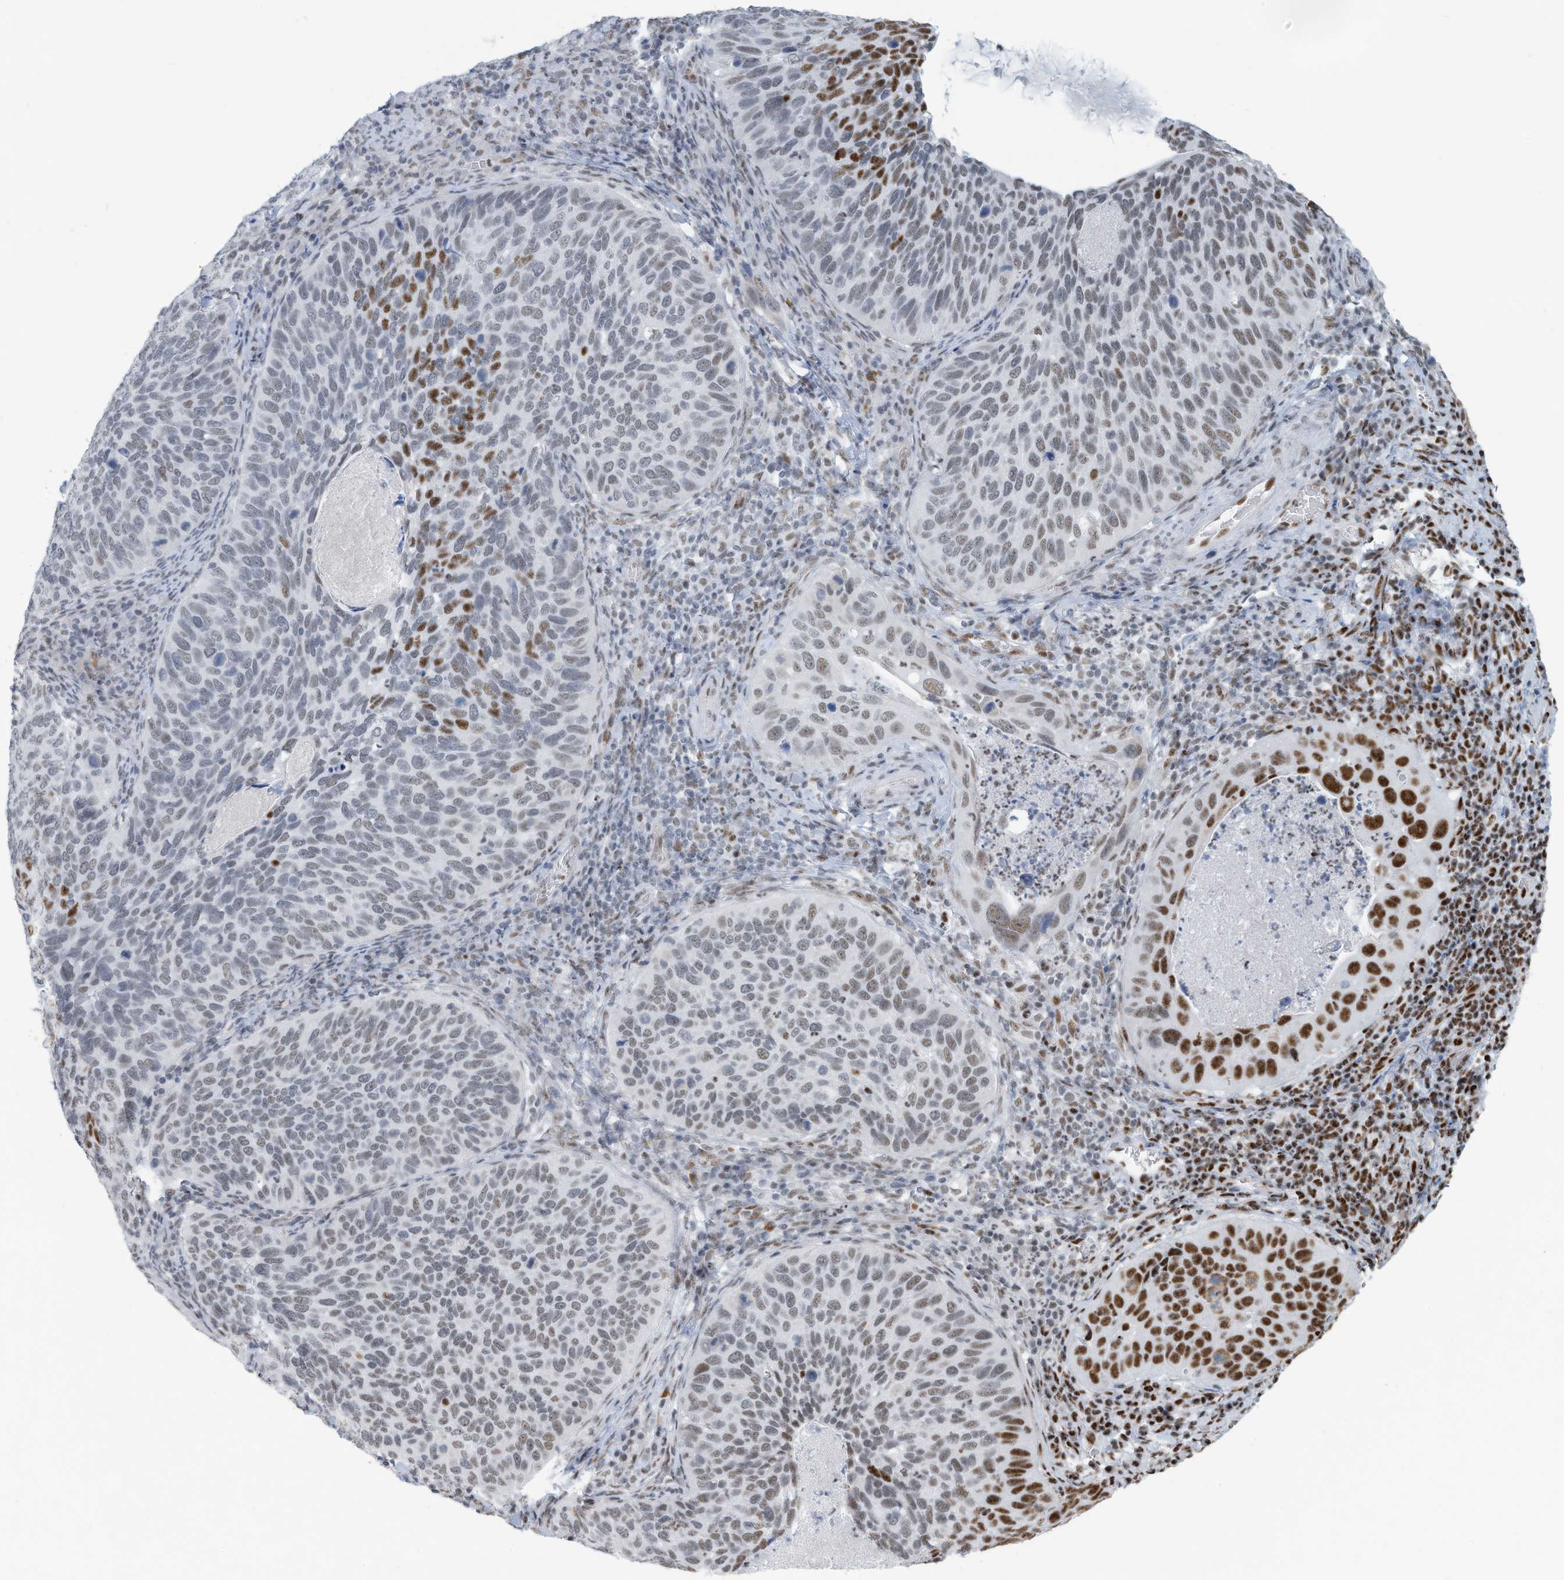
{"staining": {"intensity": "strong", "quantity": "<25%", "location": "nuclear"}, "tissue": "cervical cancer", "cell_type": "Tumor cells", "image_type": "cancer", "snomed": [{"axis": "morphology", "description": "Squamous cell carcinoma, NOS"}, {"axis": "topography", "description": "Cervix"}], "caption": "High-magnification brightfield microscopy of cervical cancer stained with DAB (brown) and counterstained with hematoxylin (blue). tumor cells exhibit strong nuclear staining is appreciated in about<25% of cells. The staining was performed using DAB (3,3'-diaminobenzidine), with brown indicating positive protein expression. Nuclei are stained blue with hematoxylin.", "gene": "SARNP", "patient": {"sex": "female", "age": 38}}